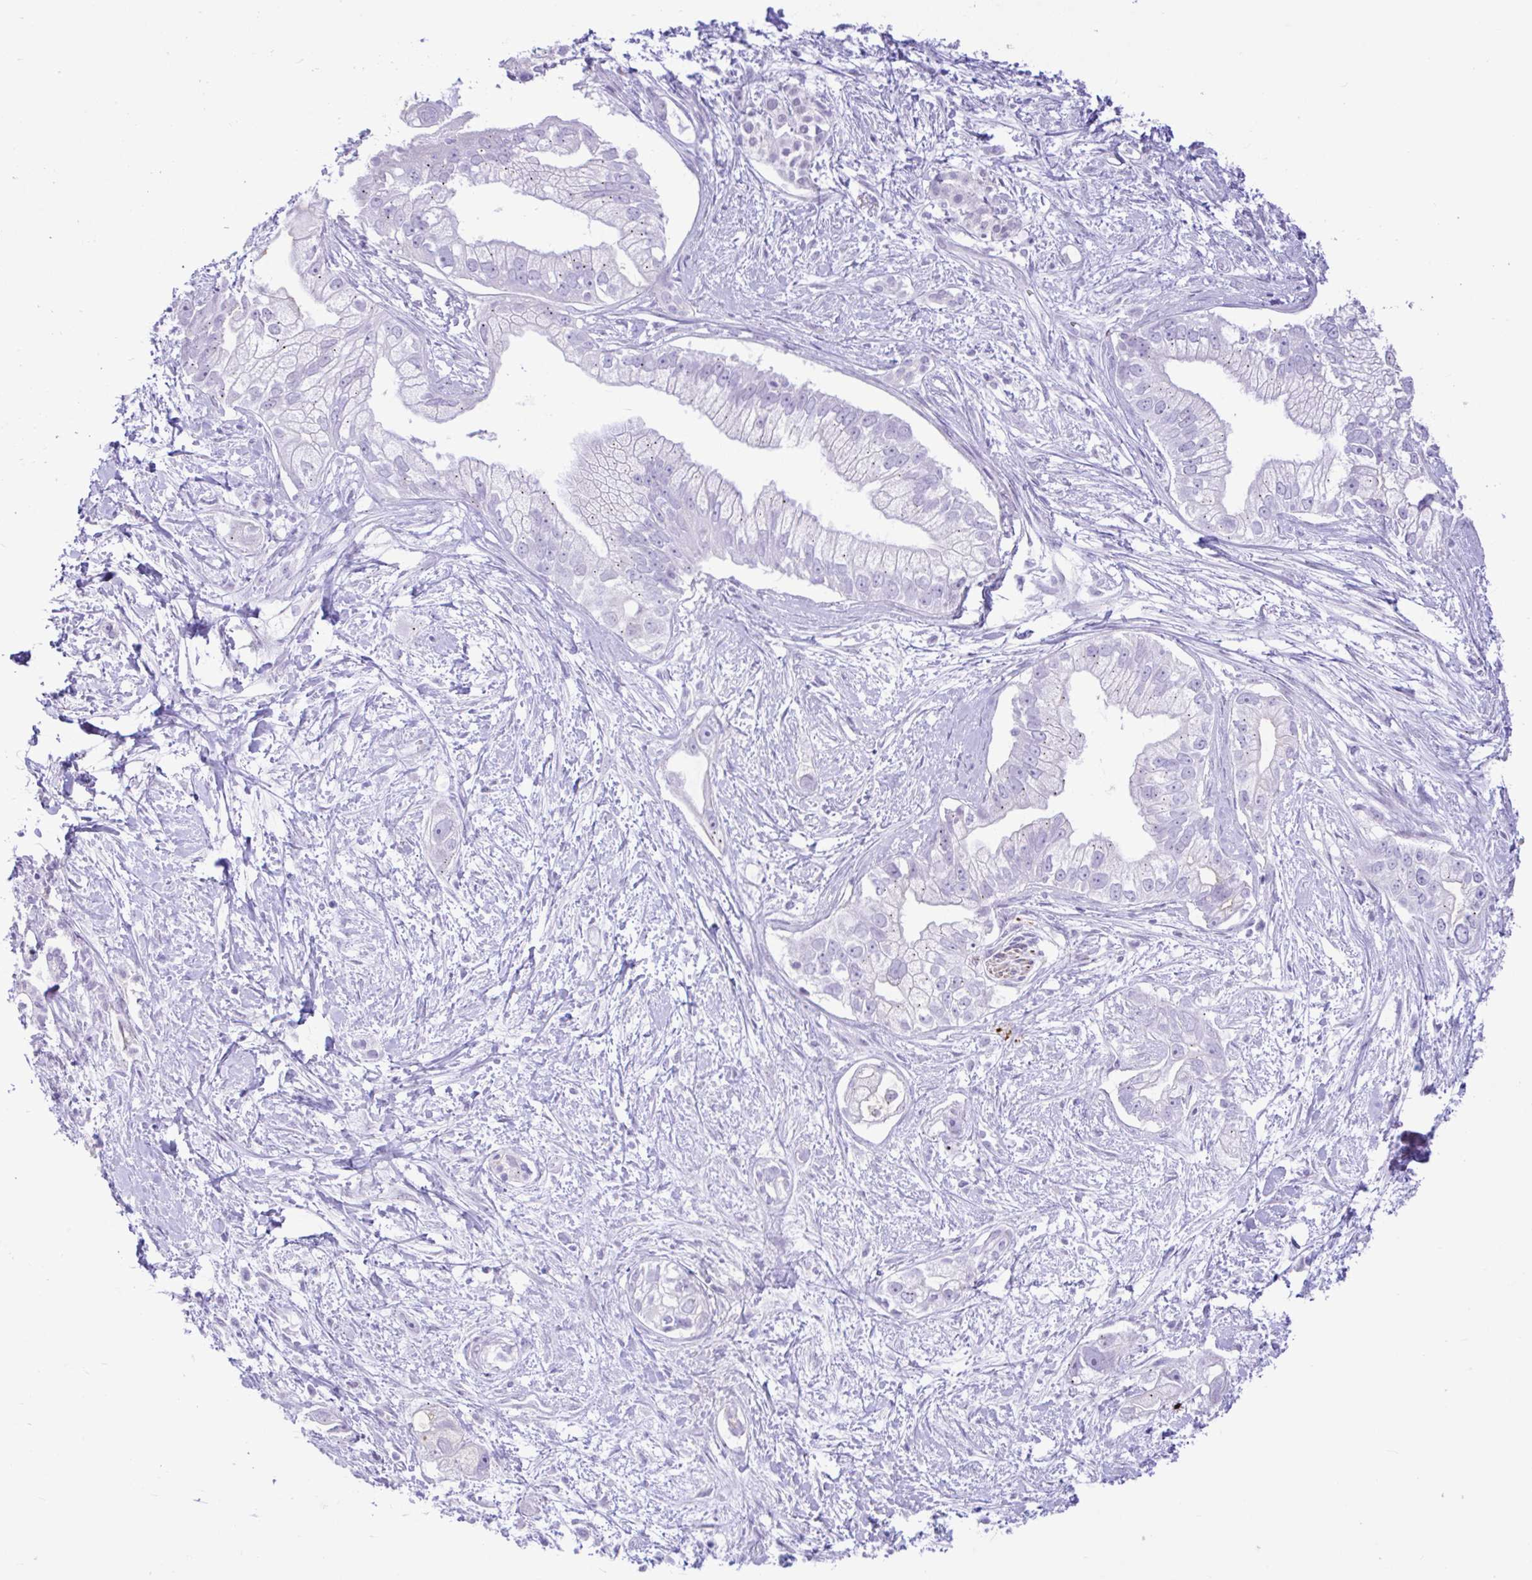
{"staining": {"intensity": "negative", "quantity": "none", "location": "none"}, "tissue": "pancreatic cancer", "cell_type": "Tumor cells", "image_type": "cancer", "snomed": [{"axis": "morphology", "description": "Adenocarcinoma, NOS"}, {"axis": "topography", "description": "Pancreas"}], "caption": "Tumor cells show no significant protein expression in pancreatic adenocarcinoma.", "gene": "REEP1", "patient": {"sex": "male", "age": 70}}